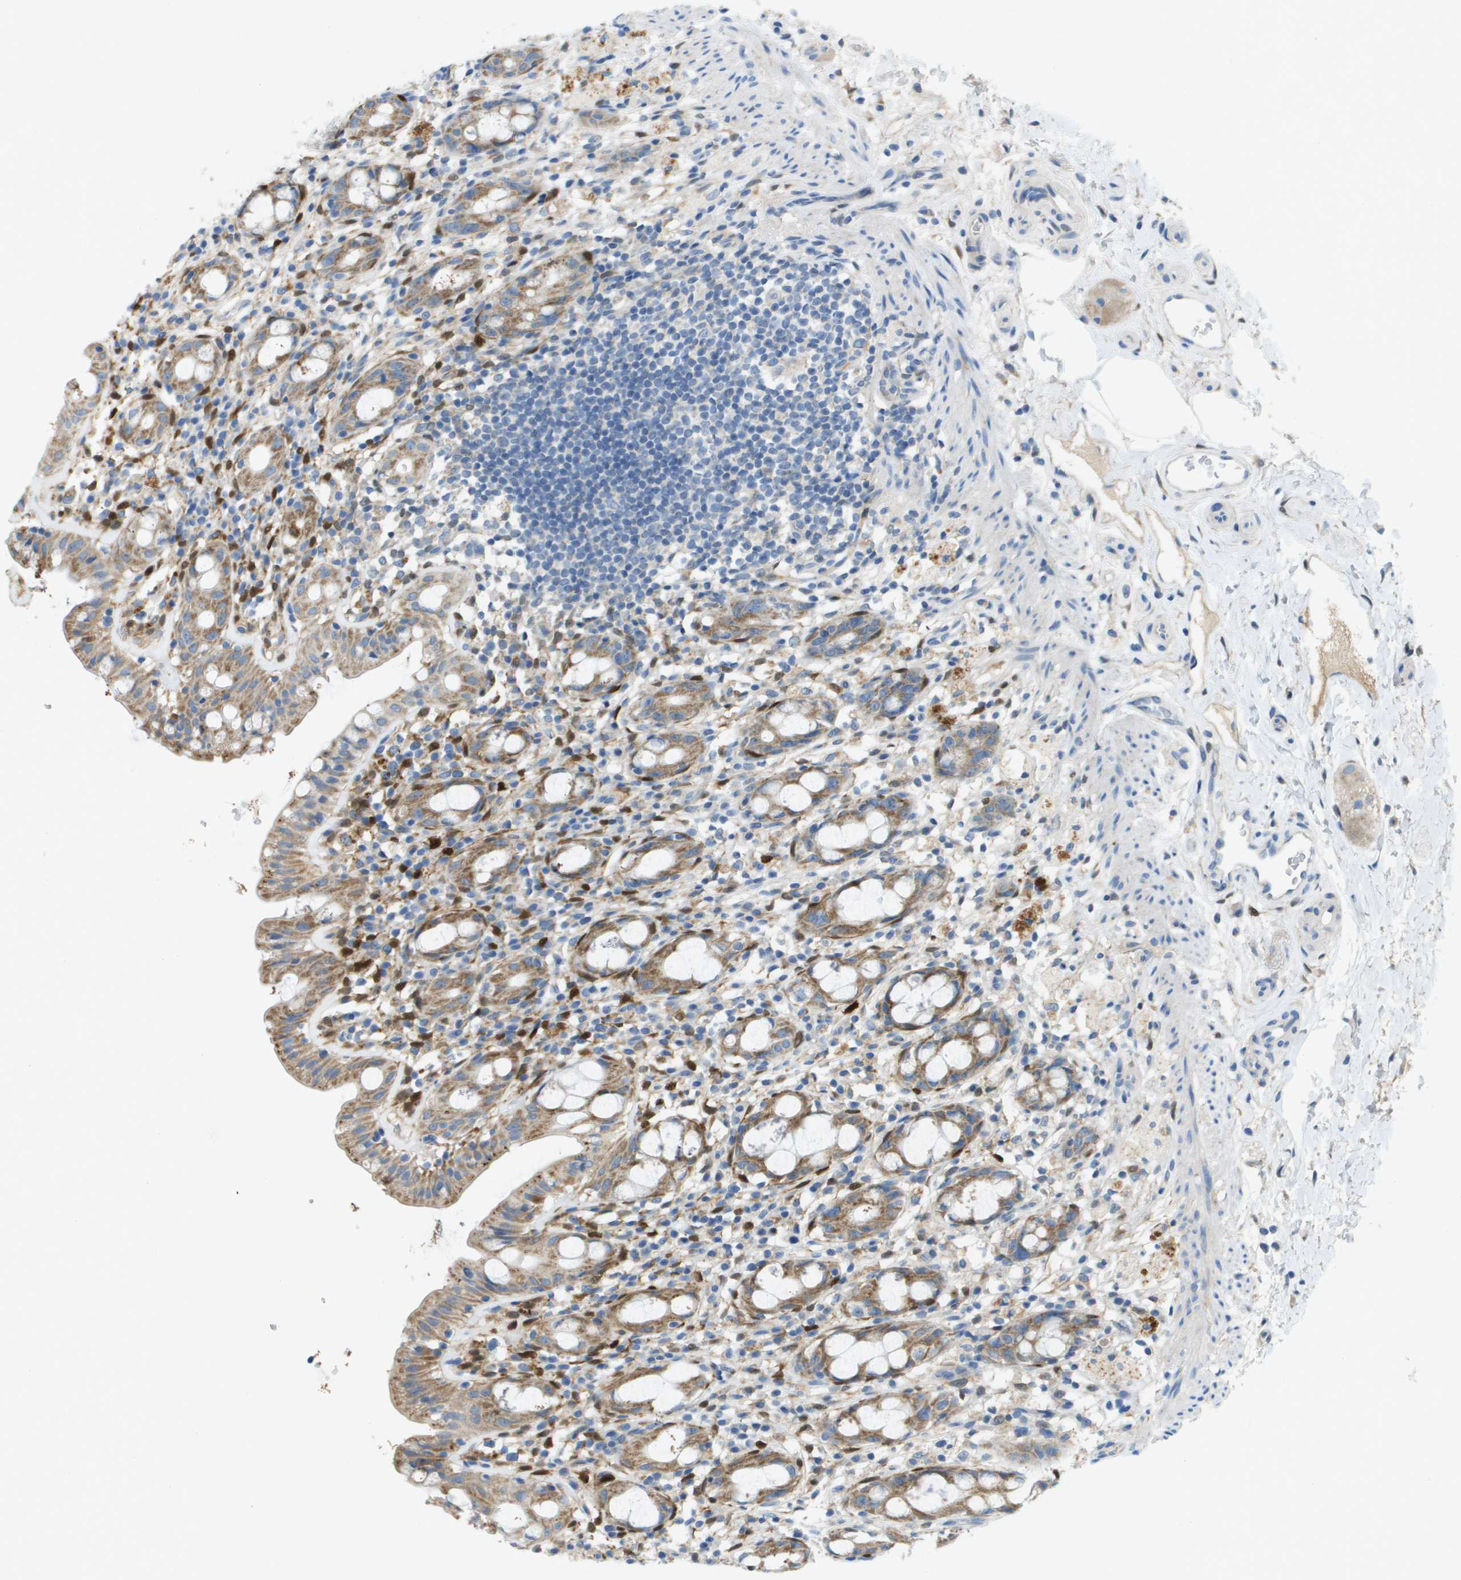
{"staining": {"intensity": "moderate", "quantity": ">75%", "location": "cytoplasmic/membranous"}, "tissue": "rectum", "cell_type": "Glandular cells", "image_type": "normal", "snomed": [{"axis": "morphology", "description": "Normal tissue, NOS"}, {"axis": "topography", "description": "Rectum"}], "caption": "Unremarkable rectum was stained to show a protein in brown. There is medium levels of moderate cytoplasmic/membranous positivity in about >75% of glandular cells.", "gene": "CYGB", "patient": {"sex": "male", "age": 44}}